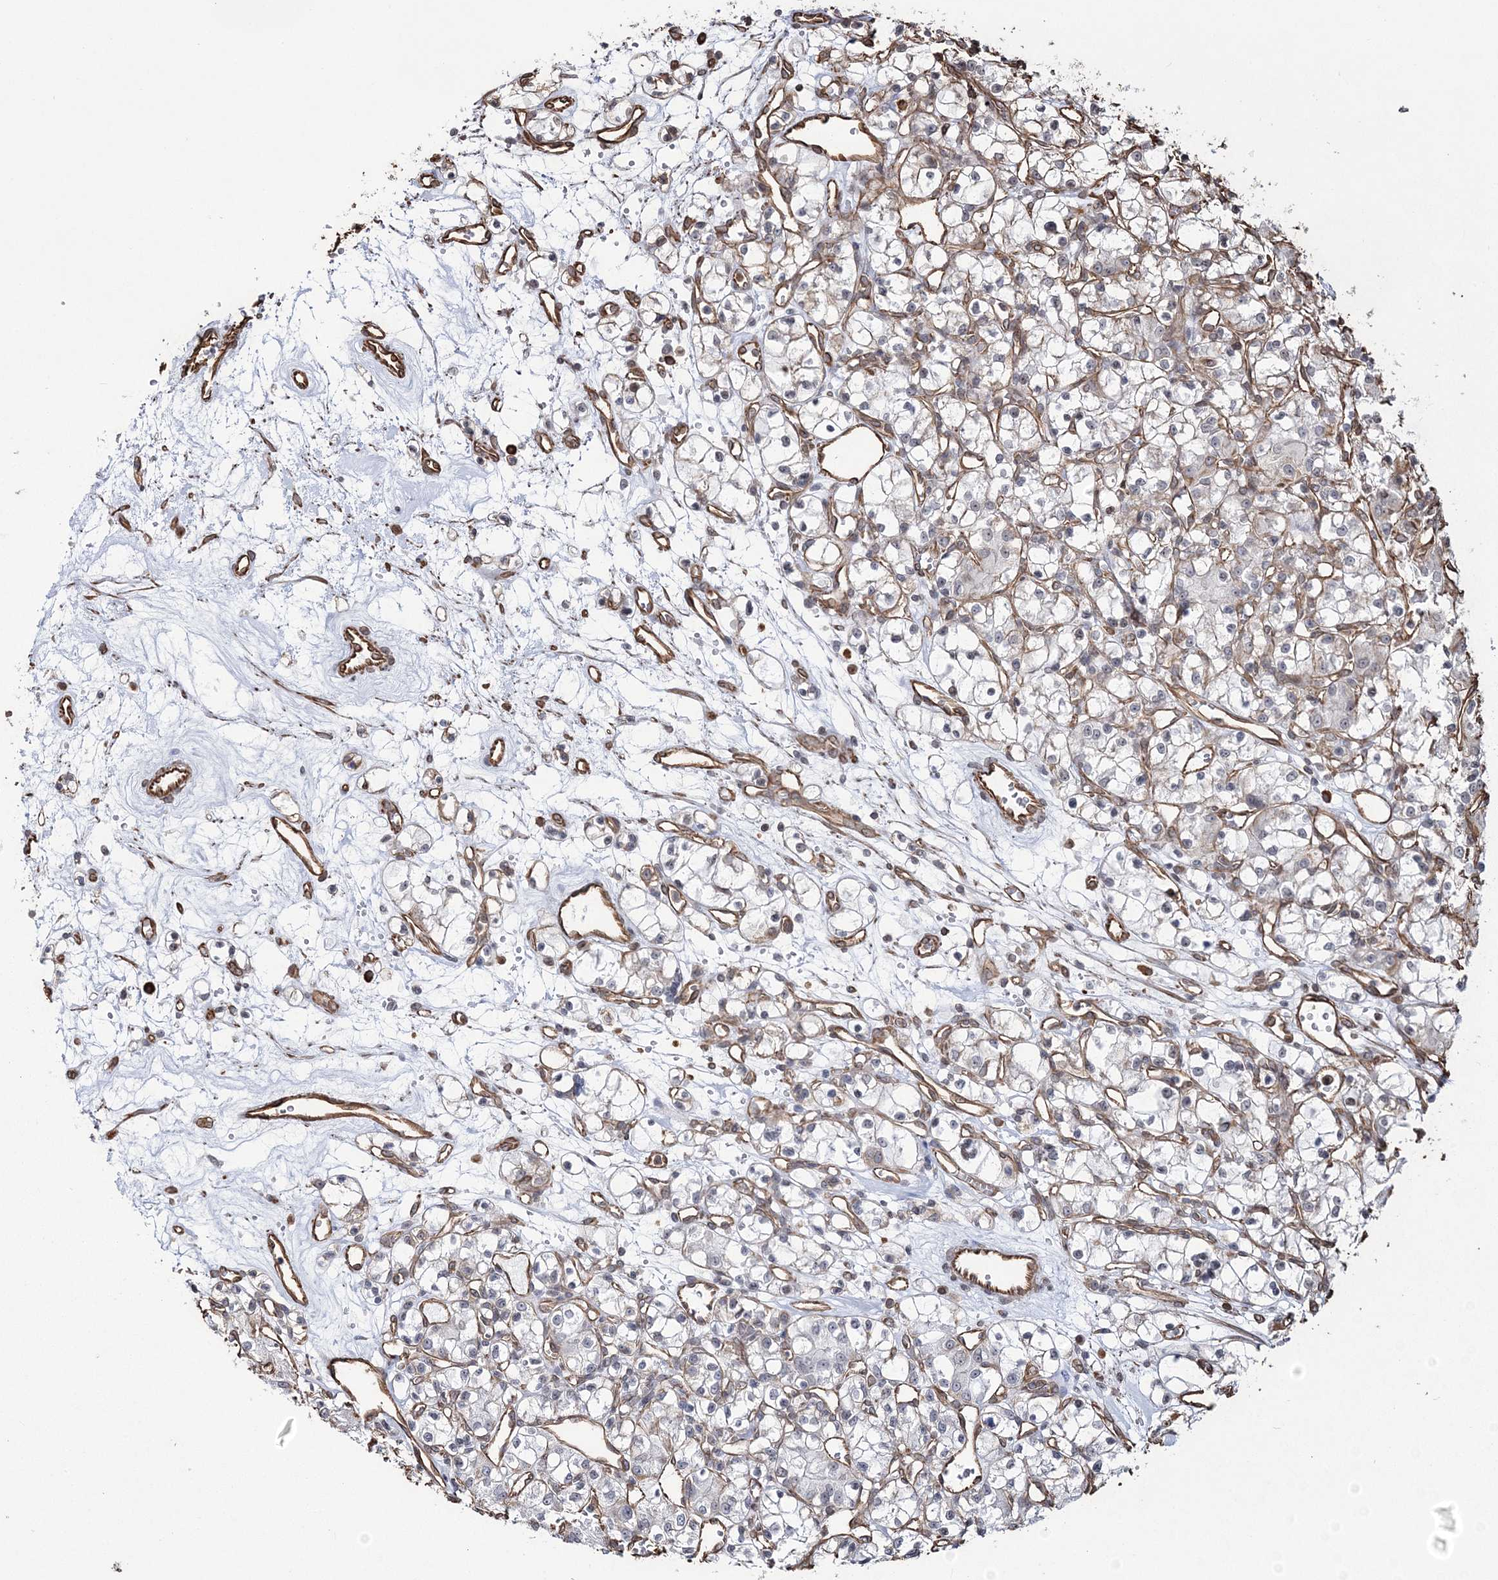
{"staining": {"intensity": "negative", "quantity": "none", "location": "none"}, "tissue": "renal cancer", "cell_type": "Tumor cells", "image_type": "cancer", "snomed": [{"axis": "morphology", "description": "Adenocarcinoma, NOS"}, {"axis": "topography", "description": "Kidney"}], "caption": "The image exhibits no significant positivity in tumor cells of renal cancer. (DAB (3,3'-diaminobenzidine) IHC with hematoxylin counter stain).", "gene": "ATP11B", "patient": {"sex": "female", "age": 59}}